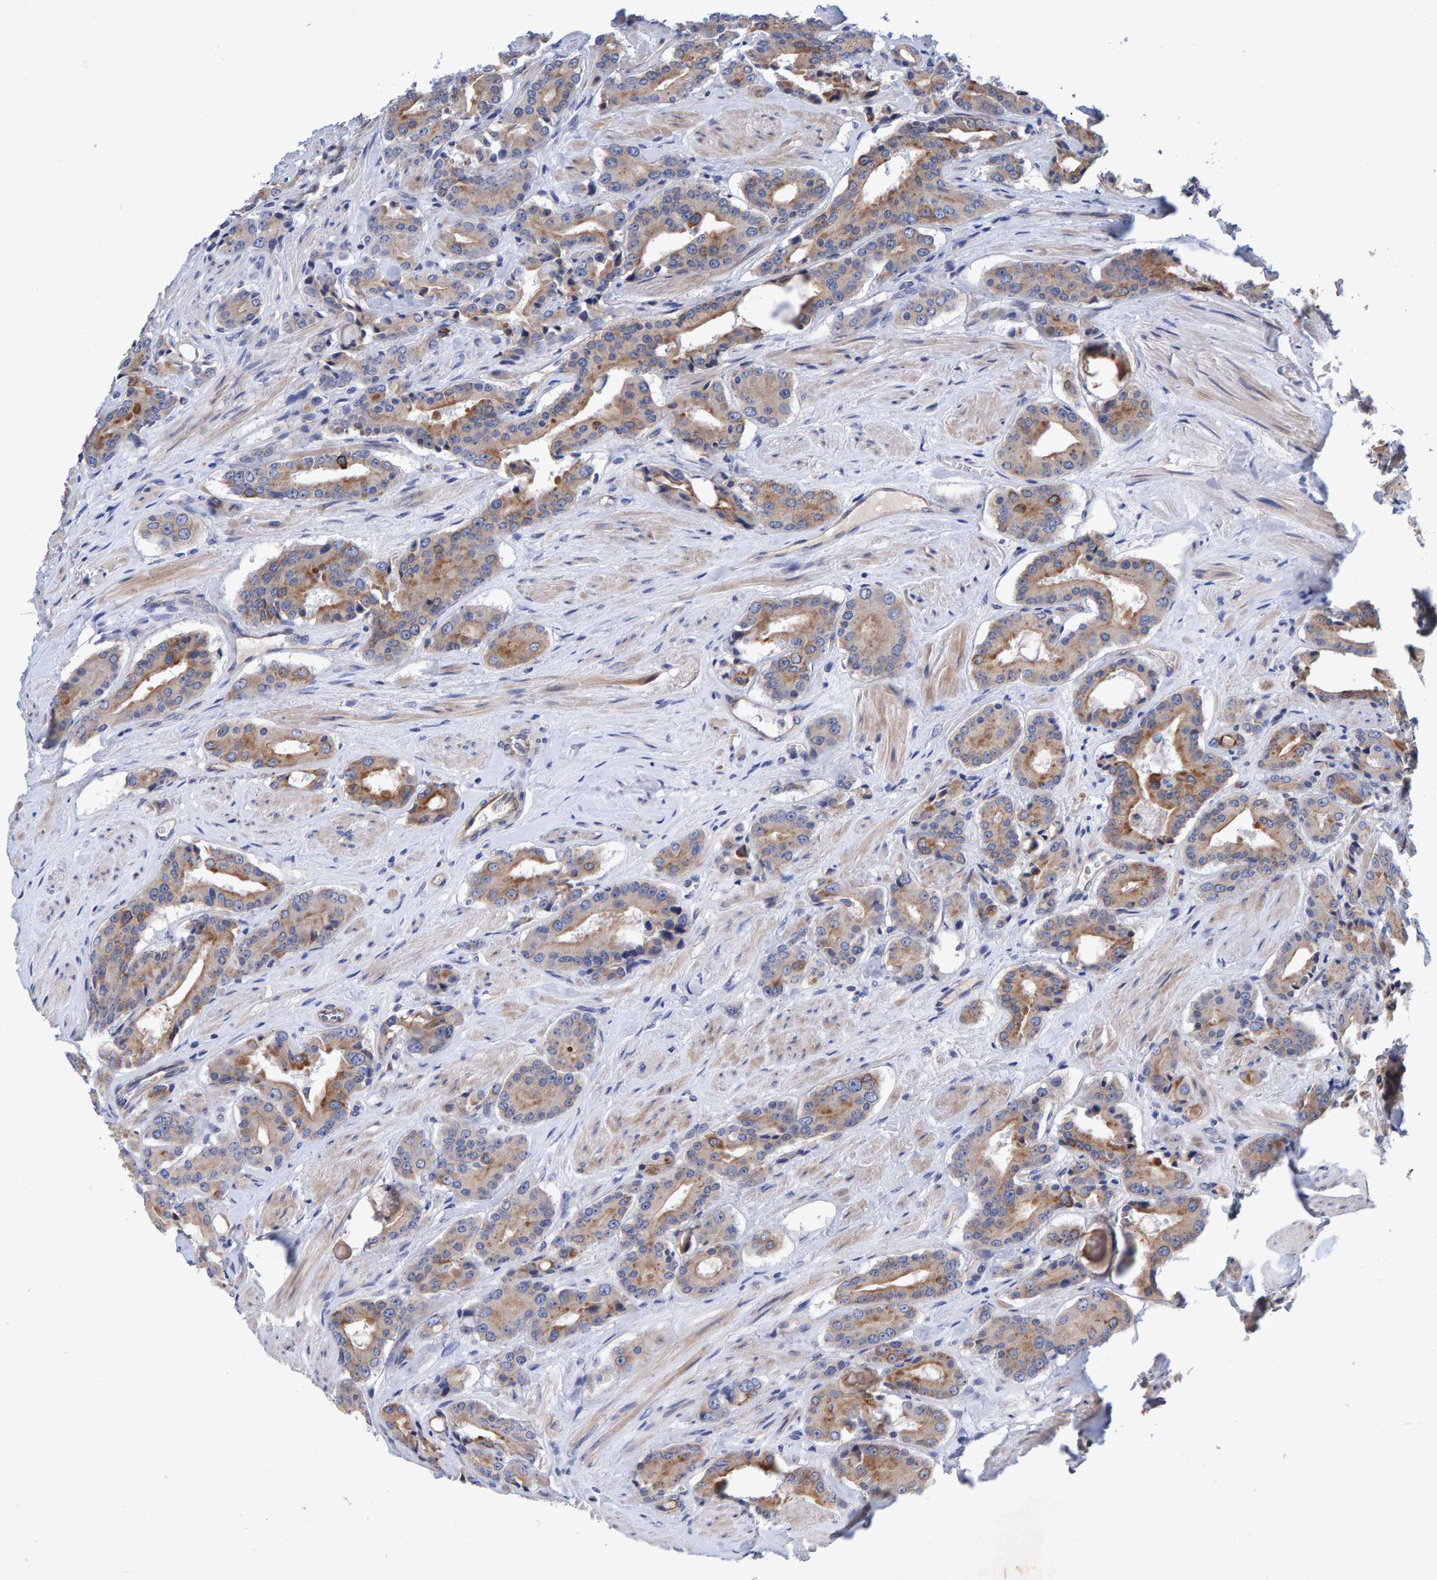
{"staining": {"intensity": "moderate", "quantity": "25%-75%", "location": "cytoplasmic/membranous"}, "tissue": "prostate cancer", "cell_type": "Tumor cells", "image_type": "cancer", "snomed": [{"axis": "morphology", "description": "Adenocarcinoma, High grade"}, {"axis": "topography", "description": "Prostate"}], "caption": "Immunohistochemical staining of human prostate cancer (adenocarcinoma (high-grade)) displays moderate cytoplasmic/membranous protein positivity in about 25%-75% of tumor cells.", "gene": "EFR3A", "patient": {"sex": "male", "age": 71}}